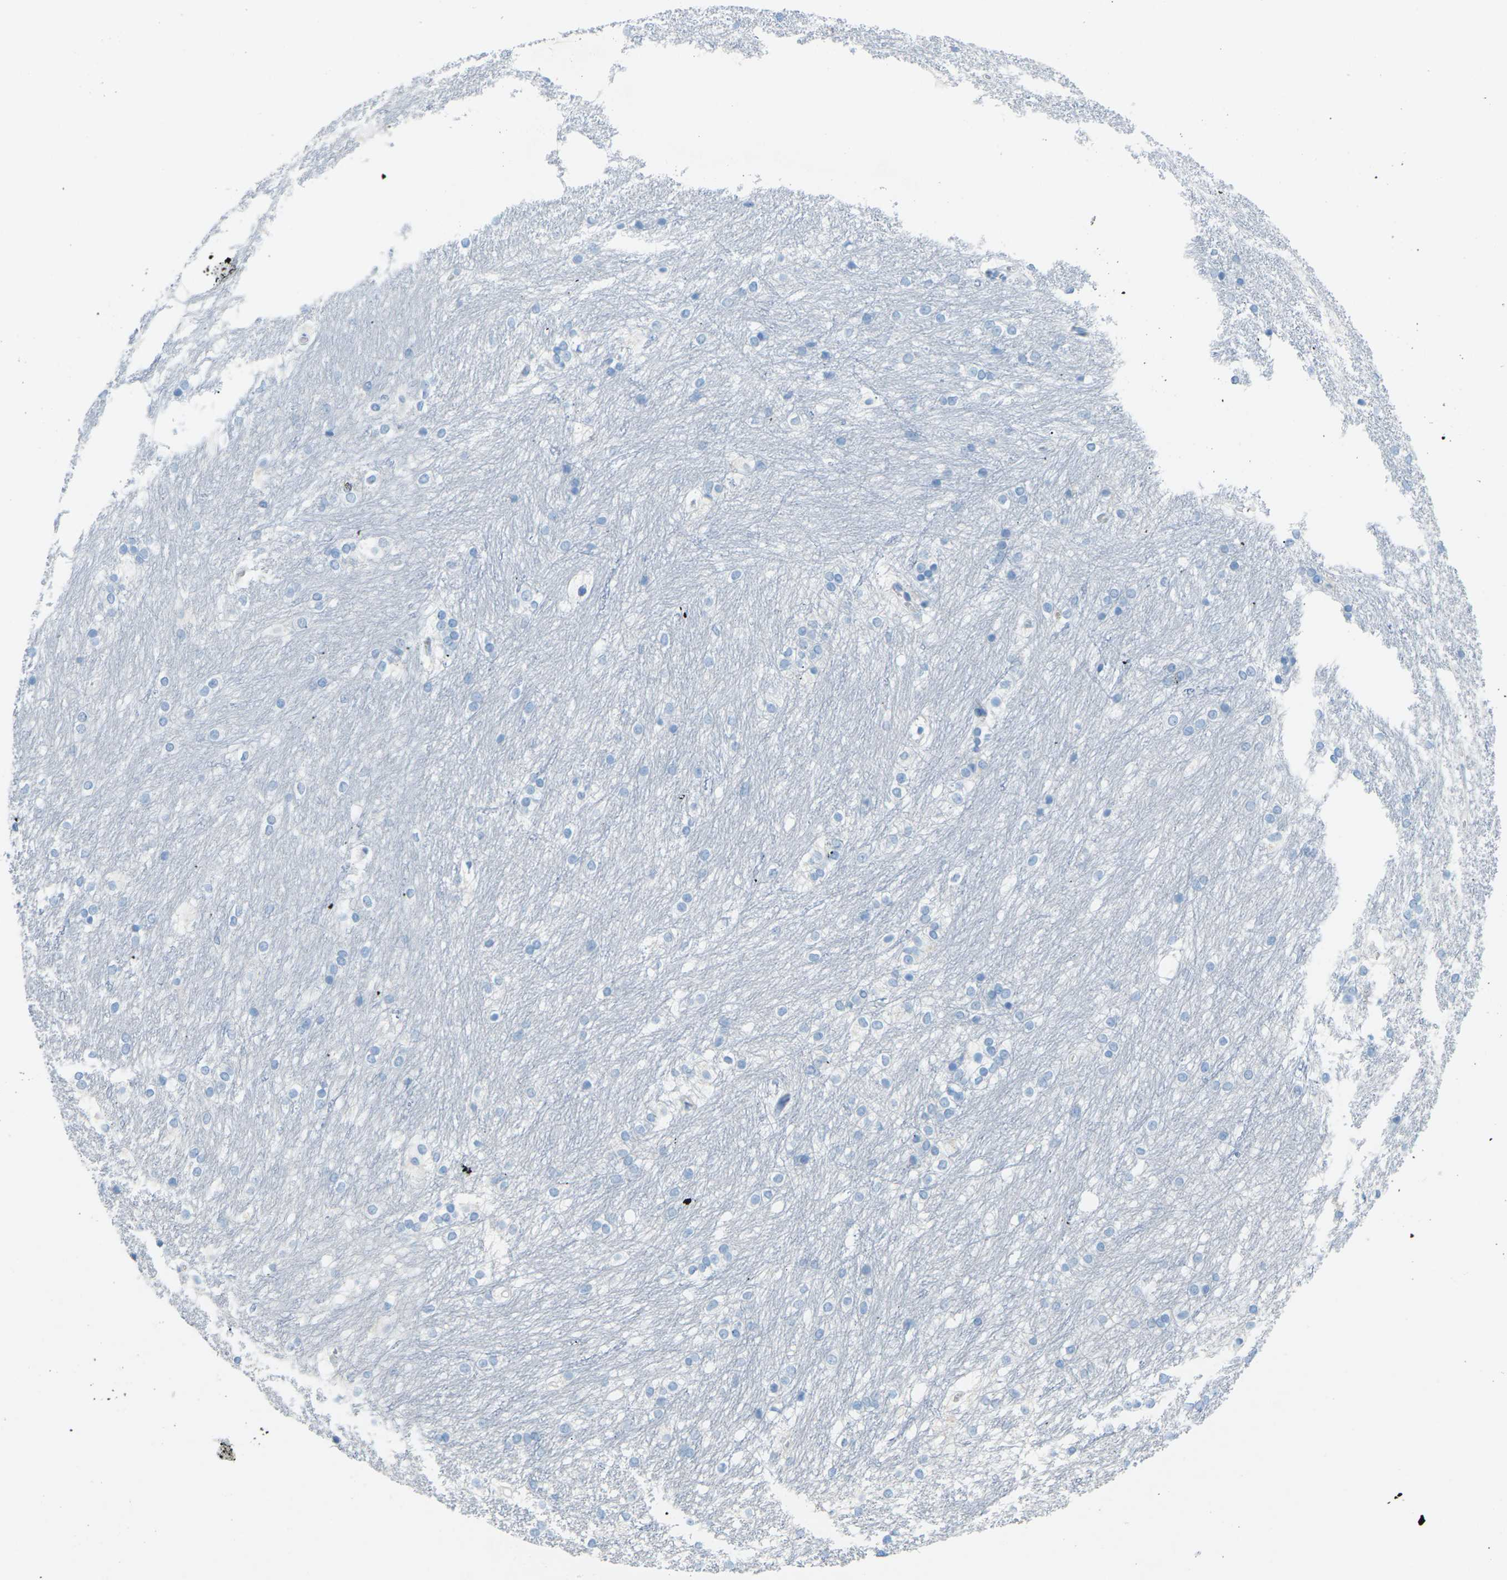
{"staining": {"intensity": "negative", "quantity": "none", "location": "none"}, "tissue": "caudate", "cell_type": "Glial cells", "image_type": "normal", "snomed": [{"axis": "morphology", "description": "Normal tissue, NOS"}, {"axis": "topography", "description": "Lateral ventricle wall"}], "caption": "Photomicrograph shows no significant protein staining in glial cells of unremarkable caudate.", "gene": "CDH16", "patient": {"sex": "female", "age": 19}}